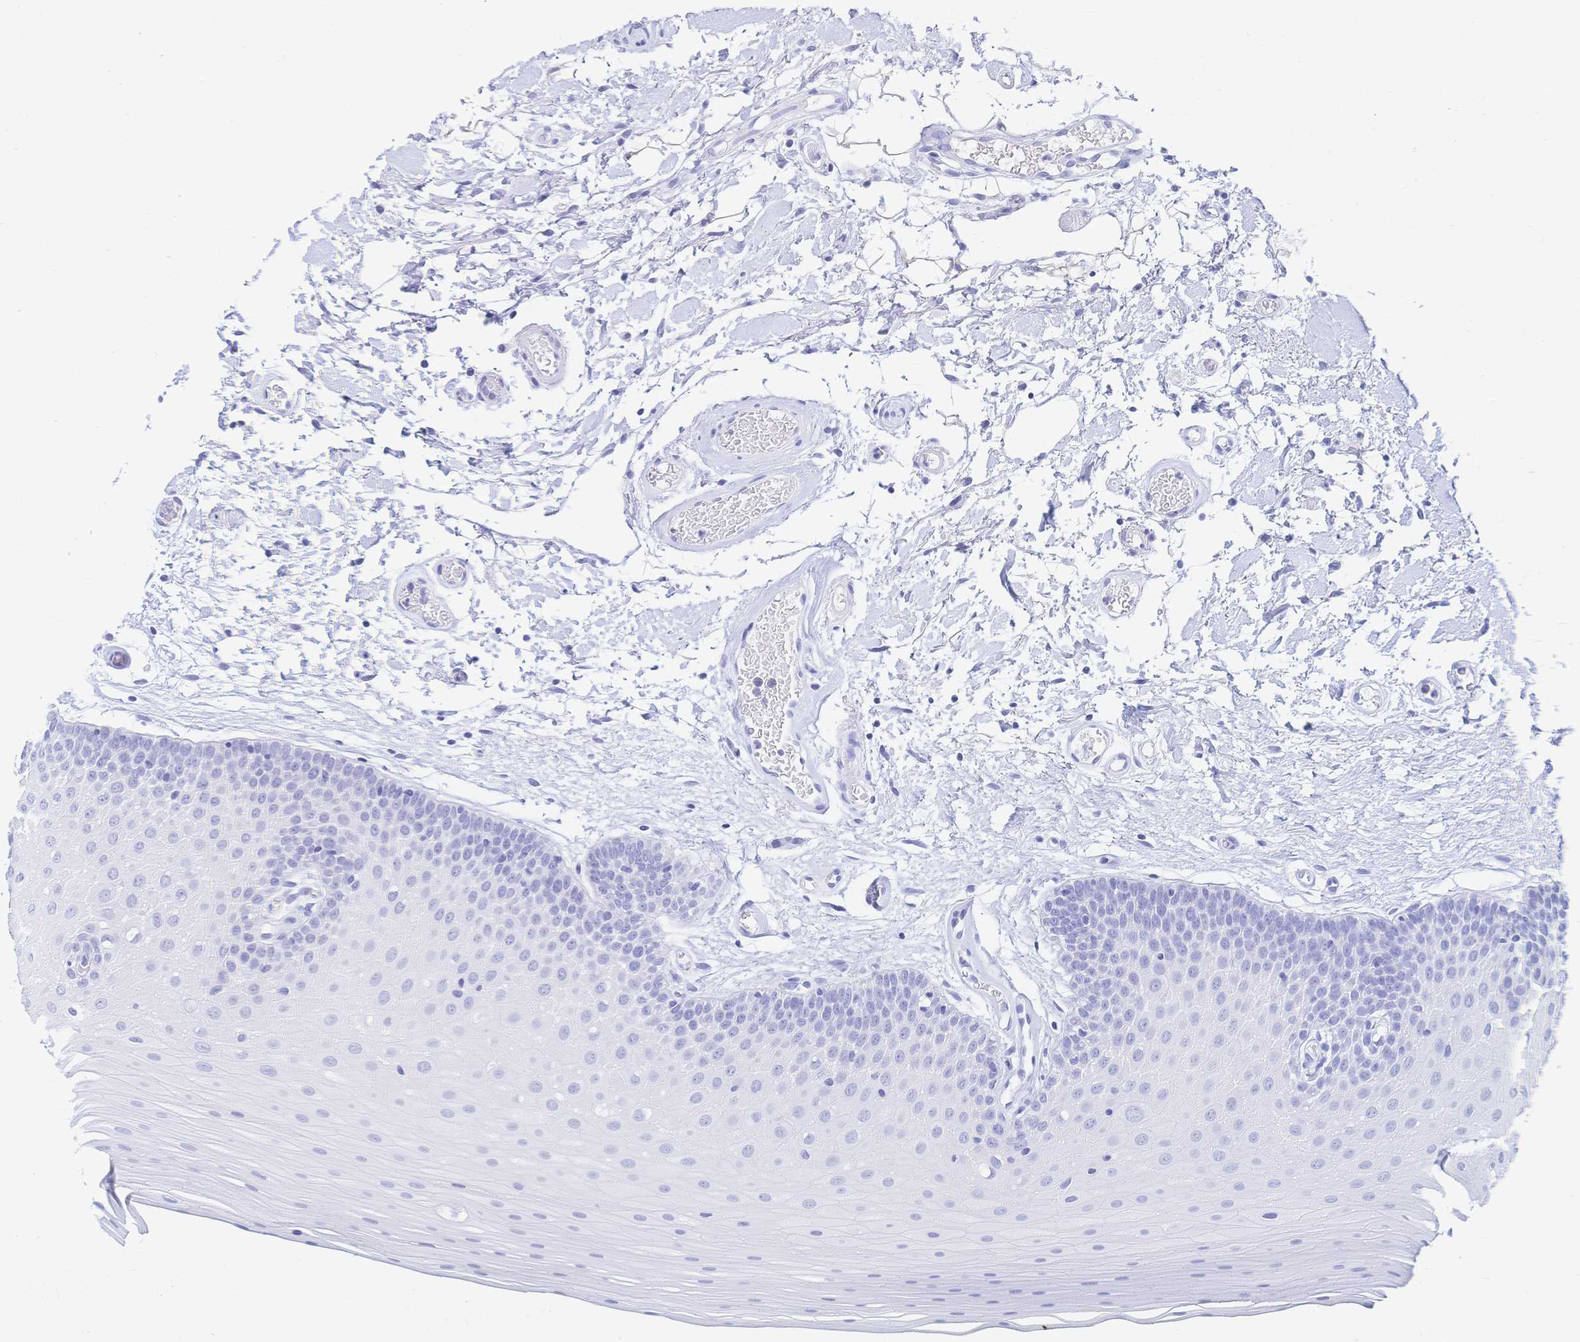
{"staining": {"intensity": "negative", "quantity": "none", "location": "none"}, "tissue": "oral mucosa", "cell_type": "Squamous epithelial cells", "image_type": "normal", "snomed": [{"axis": "morphology", "description": "Normal tissue, NOS"}, {"axis": "morphology", "description": "Squamous cell carcinoma, NOS"}, {"axis": "topography", "description": "Oral tissue"}, {"axis": "topography", "description": "Tounge, NOS"}, {"axis": "topography", "description": "Head-Neck"}], "caption": "Immunohistochemistry histopathology image of normal oral mucosa: human oral mucosa stained with DAB shows no significant protein positivity in squamous epithelial cells. (Stains: DAB immunohistochemistry (IHC) with hematoxylin counter stain, Microscopy: brightfield microscopy at high magnification).", "gene": "MEP1B", "patient": {"sex": "male", "age": 62}}